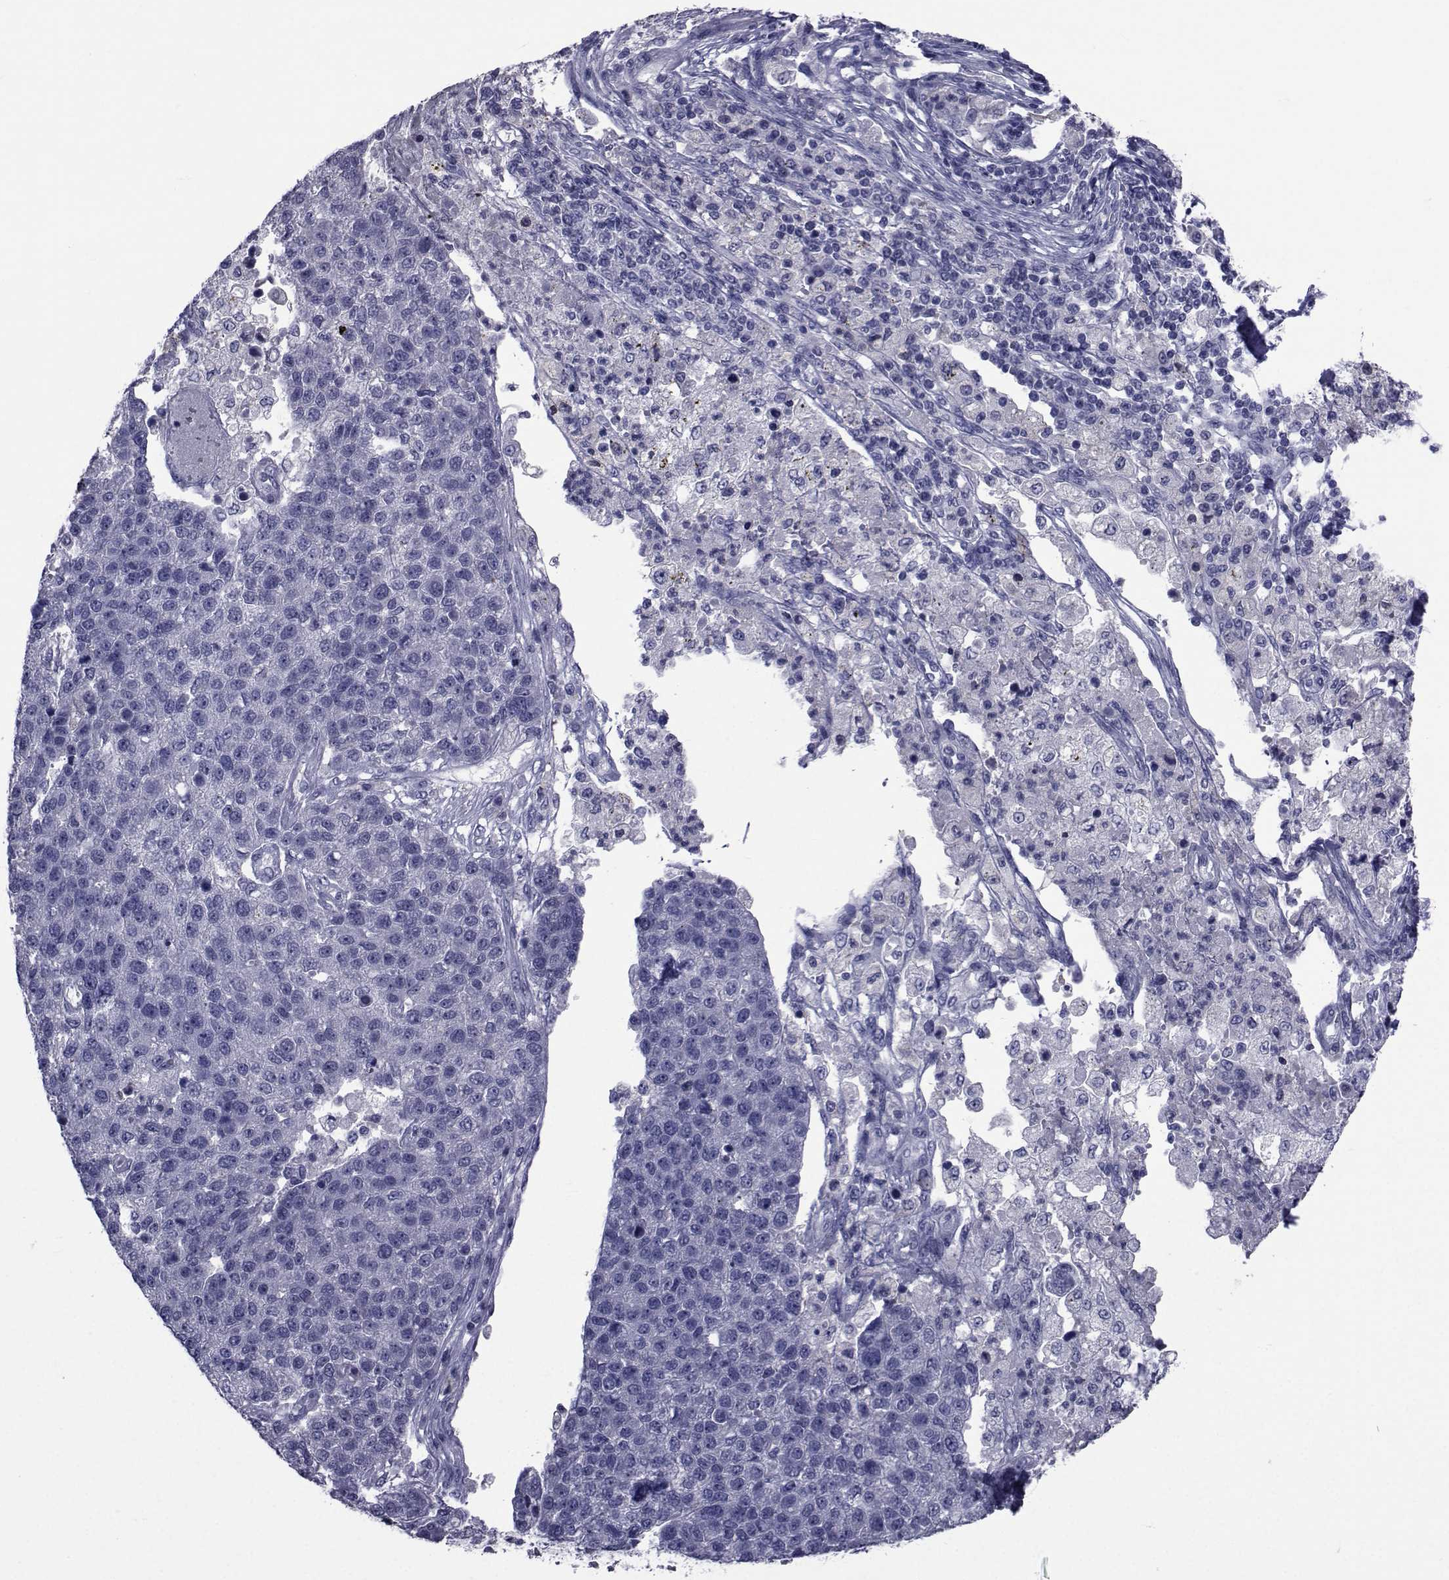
{"staining": {"intensity": "negative", "quantity": "none", "location": "none"}, "tissue": "pancreatic cancer", "cell_type": "Tumor cells", "image_type": "cancer", "snomed": [{"axis": "morphology", "description": "Adenocarcinoma, NOS"}, {"axis": "topography", "description": "Pancreas"}], "caption": "A high-resolution micrograph shows immunohistochemistry staining of pancreatic cancer (adenocarcinoma), which exhibits no significant staining in tumor cells. The staining was performed using DAB to visualize the protein expression in brown, while the nuclei were stained in blue with hematoxylin (Magnification: 20x).", "gene": "SEMA5B", "patient": {"sex": "female", "age": 61}}